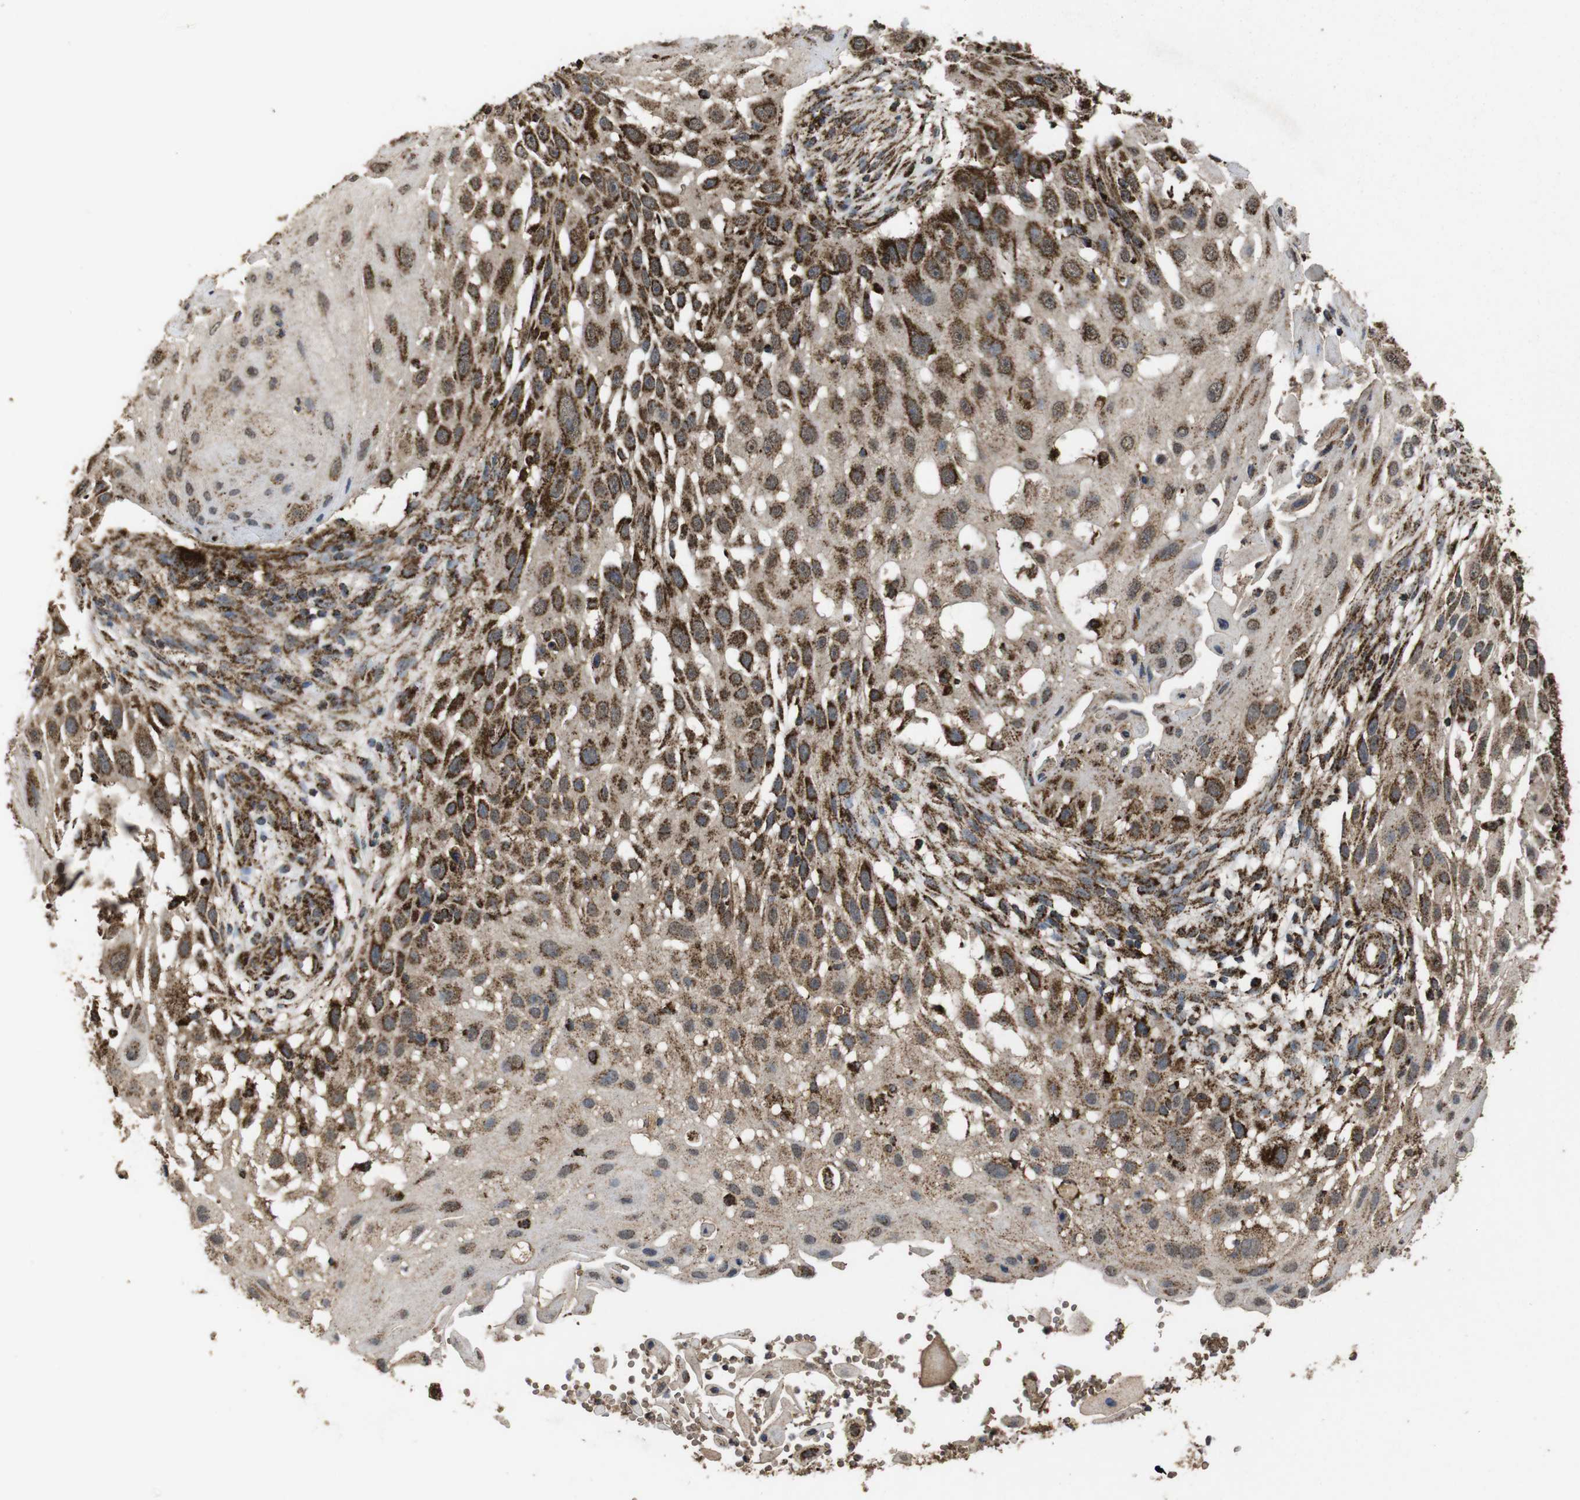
{"staining": {"intensity": "strong", "quantity": ">75%", "location": "cytoplasmic/membranous"}, "tissue": "skin cancer", "cell_type": "Tumor cells", "image_type": "cancer", "snomed": [{"axis": "morphology", "description": "Squamous cell carcinoma, NOS"}, {"axis": "topography", "description": "Skin"}], "caption": "Brown immunohistochemical staining in skin squamous cell carcinoma demonstrates strong cytoplasmic/membranous positivity in approximately >75% of tumor cells. (Brightfield microscopy of DAB IHC at high magnification).", "gene": "ATP5F1A", "patient": {"sex": "female", "age": 44}}